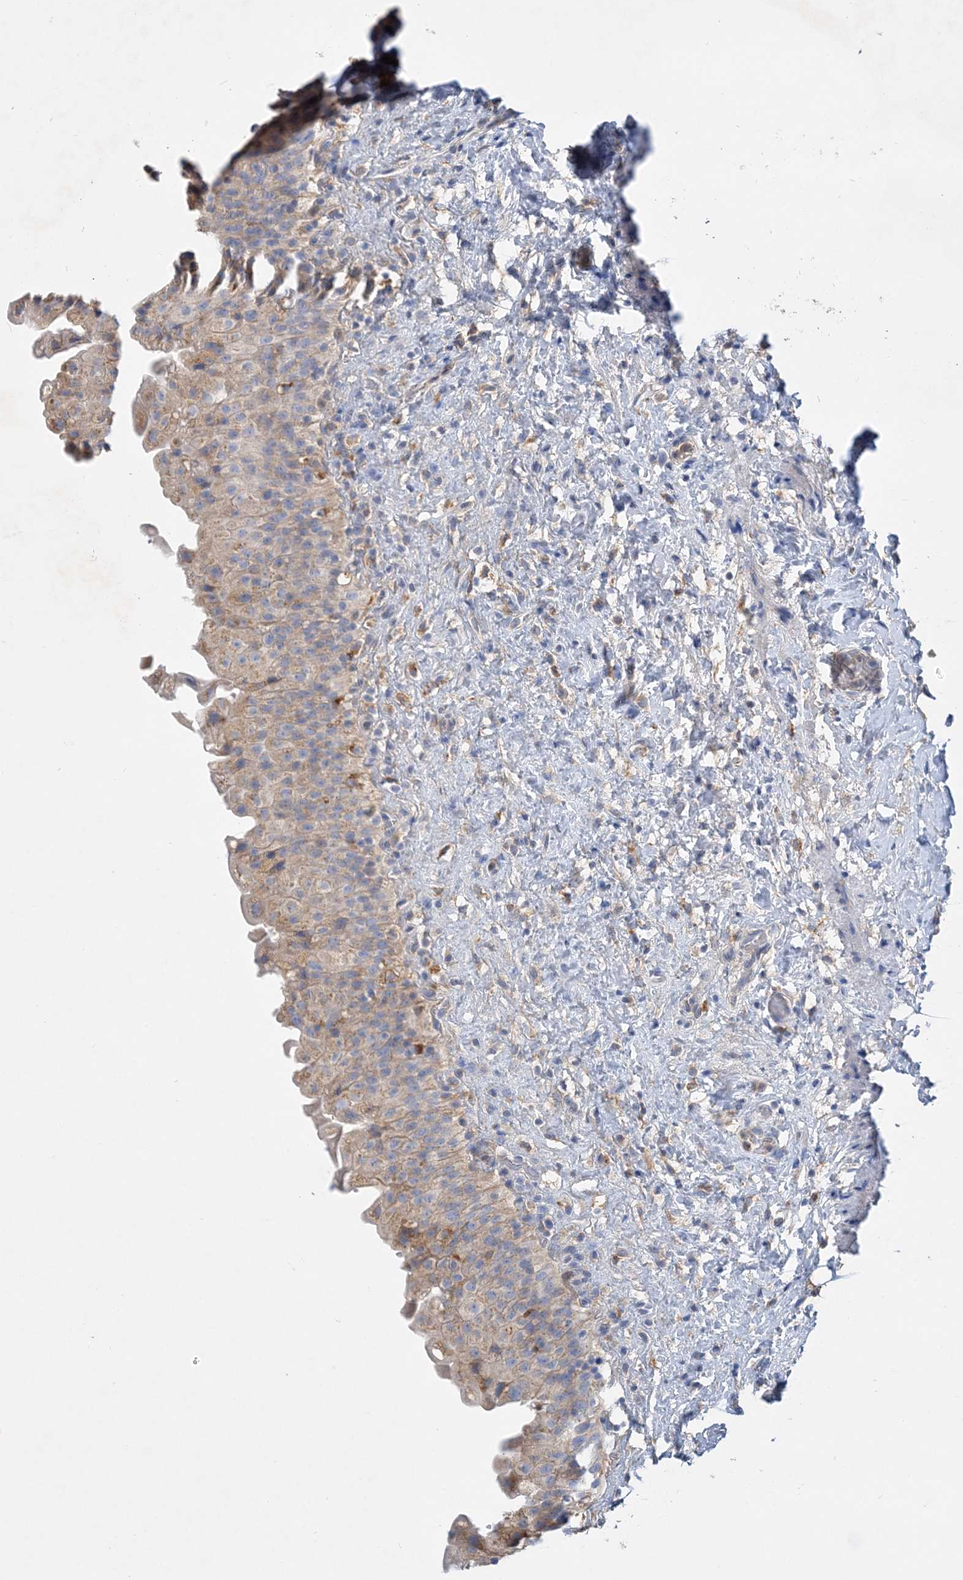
{"staining": {"intensity": "weak", "quantity": "25%-75%", "location": "cytoplasmic/membranous"}, "tissue": "urinary bladder", "cell_type": "Urothelial cells", "image_type": "normal", "snomed": [{"axis": "morphology", "description": "Normal tissue, NOS"}, {"axis": "topography", "description": "Urinary bladder"}], "caption": "Urothelial cells display low levels of weak cytoplasmic/membranous positivity in about 25%-75% of cells in benign urinary bladder.", "gene": "GRINA", "patient": {"sex": "female", "age": 27}}